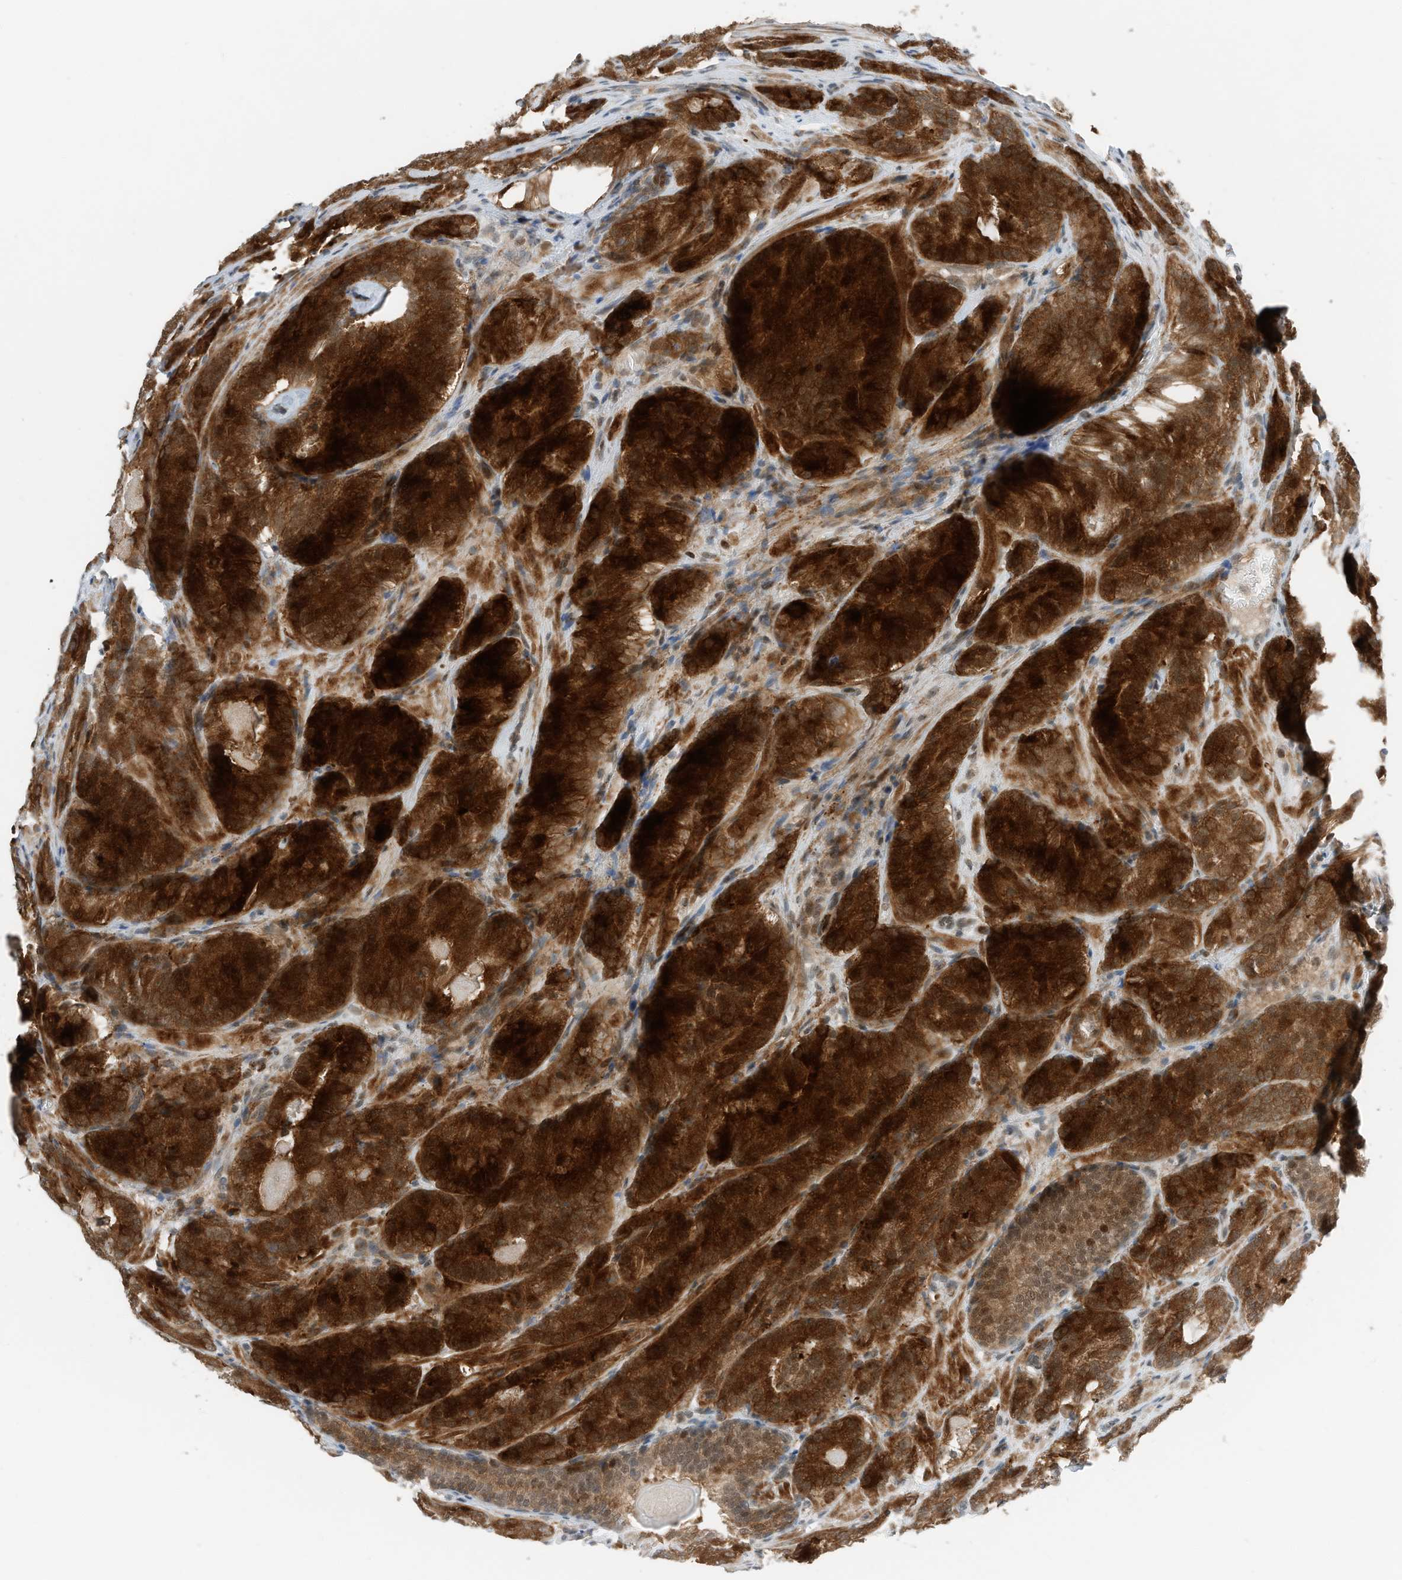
{"staining": {"intensity": "strong", "quantity": ">75%", "location": "cytoplasmic/membranous,nuclear"}, "tissue": "prostate cancer", "cell_type": "Tumor cells", "image_type": "cancer", "snomed": [{"axis": "morphology", "description": "Adenocarcinoma, High grade"}, {"axis": "topography", "description": "Prostate"}], "caption": "DAB immunohistochemical staining of prostate cancer (adenocarcinoma (high-grade)) exhibits strong cytoplasmic/membranous and nuclear protein staining in approximately >75% of tumor cells. Nuclei are stained in blue.", "gene": "RMND1", "patient": {"sex": "male", "age": 57}}